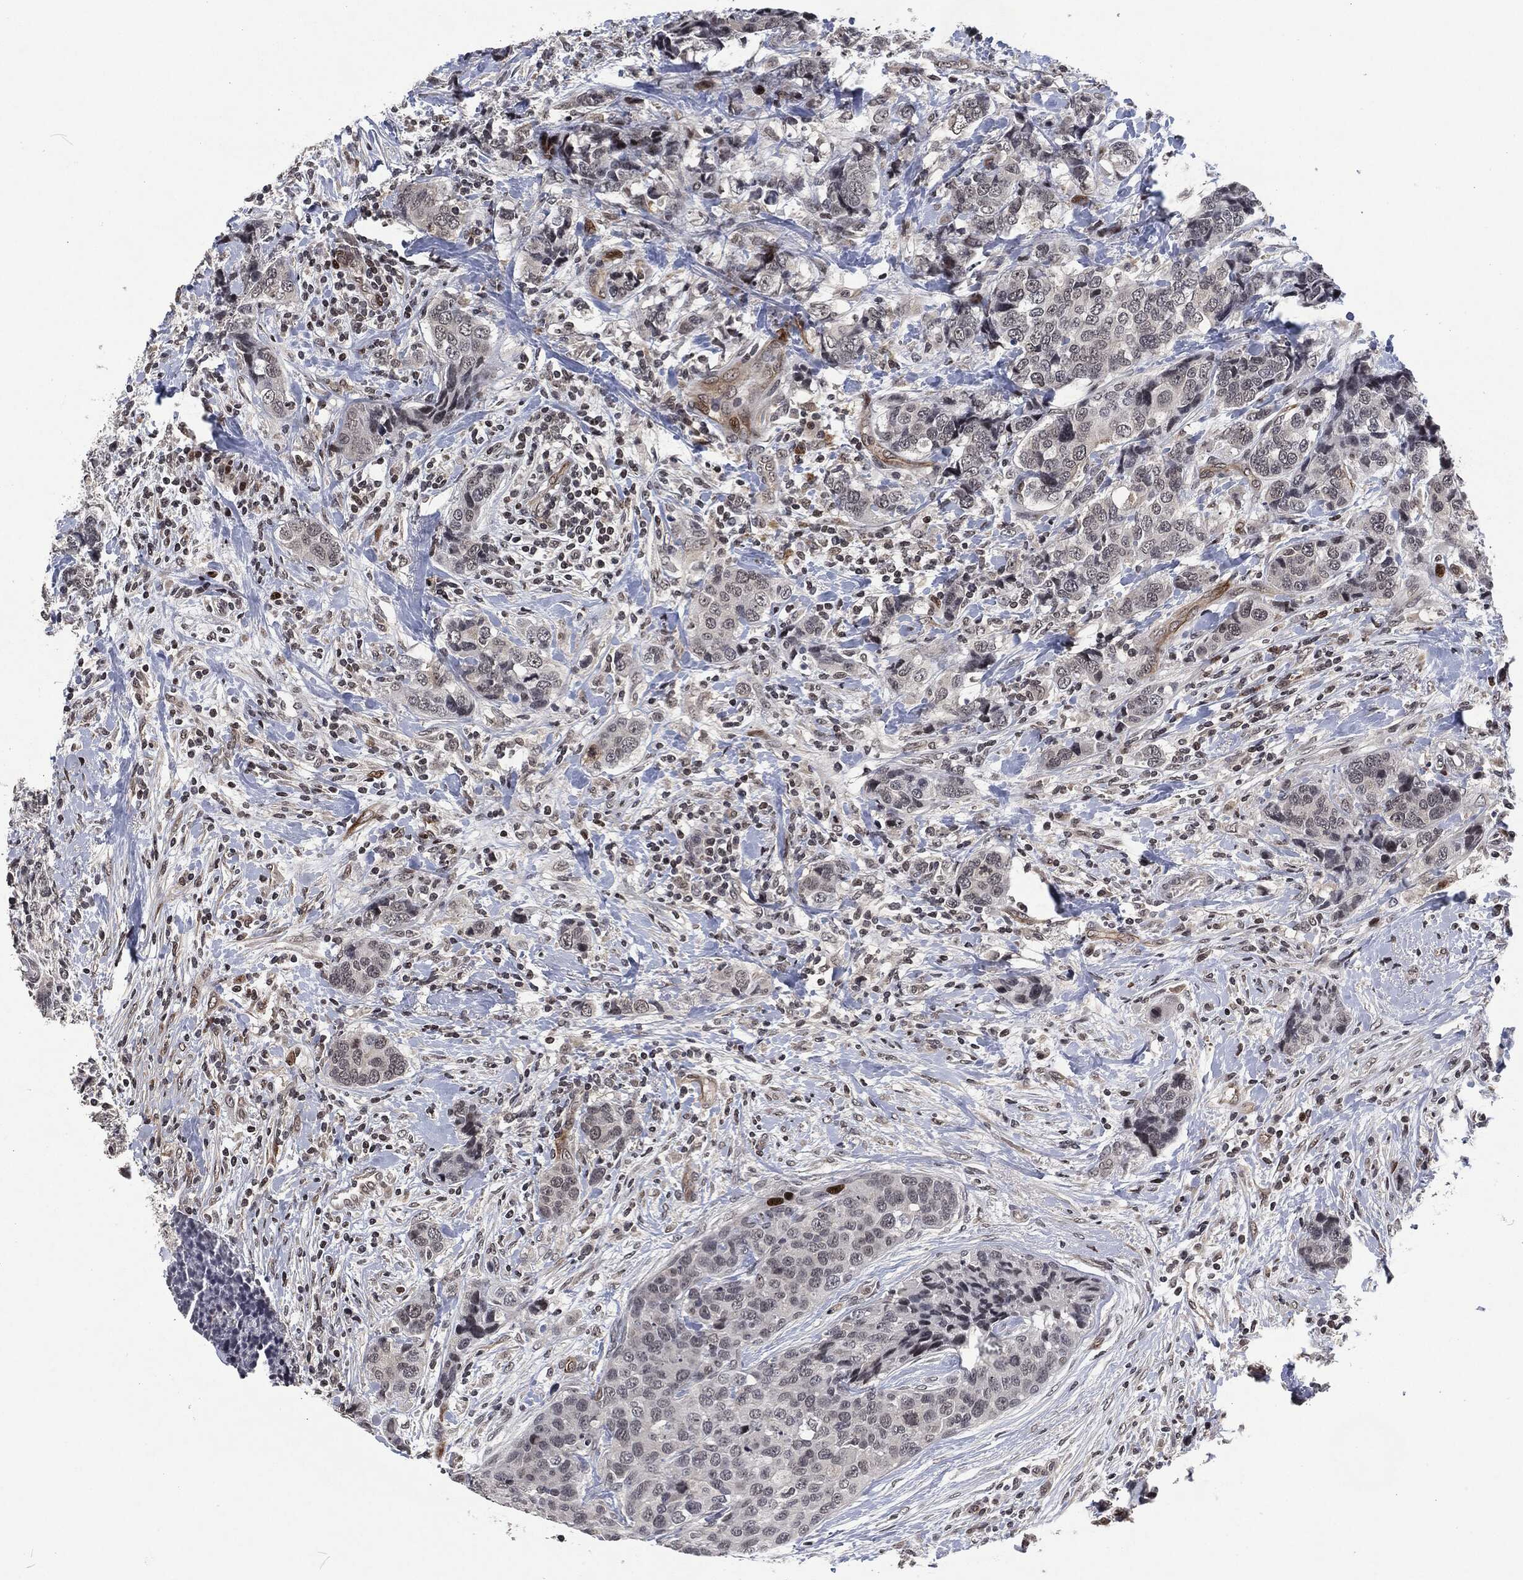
{"staining": {"intensity": "negative", "quantity": "none", "location": "none"}, "tissue": "breast cancer", "cell_type": "Tumor cells", "image_type": "cancer", "snomed": [{"axis": "morphology", "description": "Lobular carcinoma"}, {"axis": "topography", "description": "Breast"}], "caption": "Tumor cells show no significant positivity in breast lobular carcinoma. (Brightfield microscopy of DAB immunohistochemistry at high magnification).", "gene": "EGFR", "patient": {"sex": "female", "age": 59}}